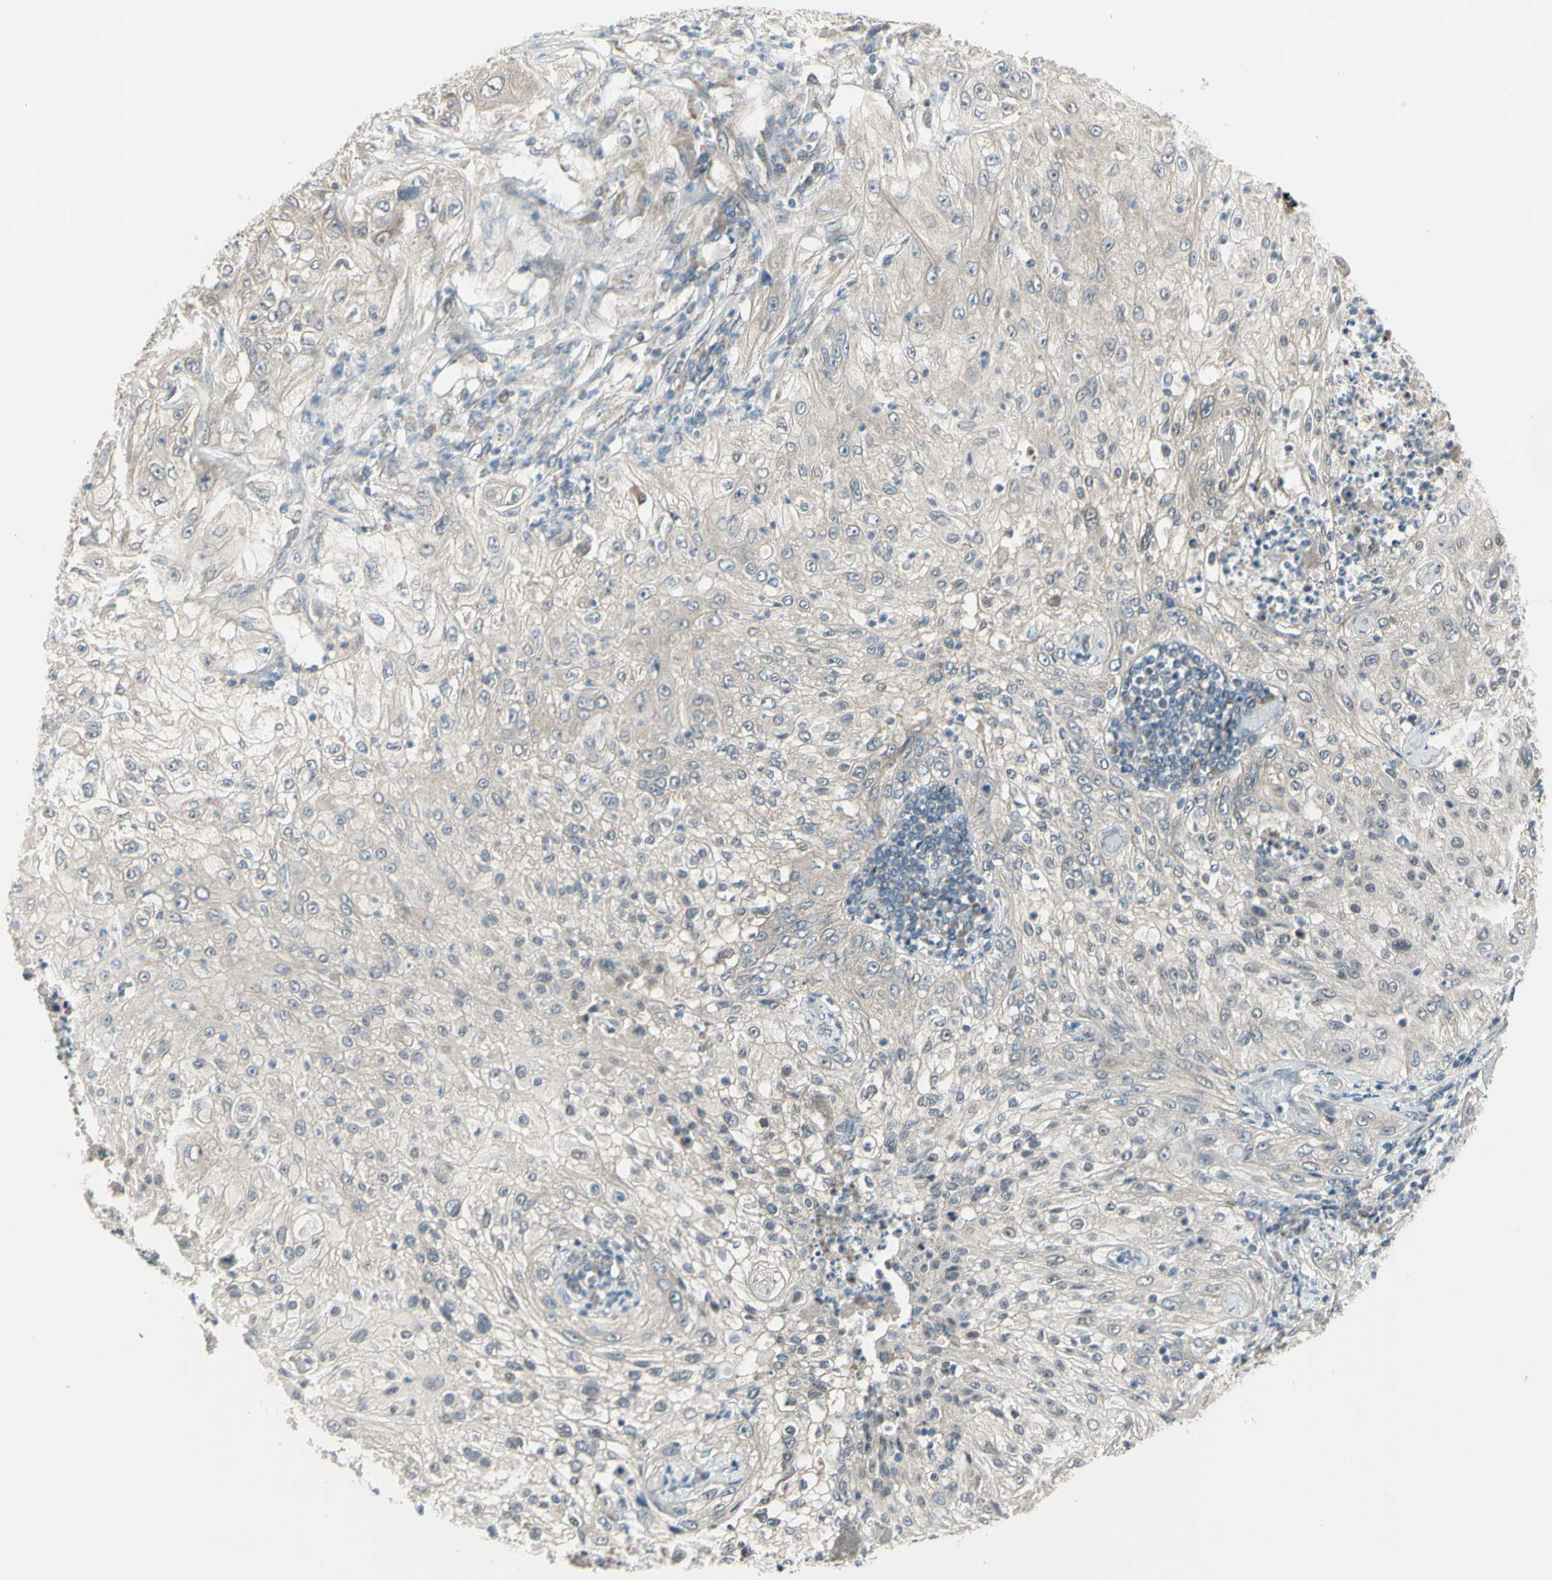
{"staining": {"intensity": "negative", "quantity": "none", "location": "none"}, "tissue": "lung cancer", "cell_type": "Tumor cells", "image_type": "cancer", "snomed": [{"axis": "morphology", "description": "Inflammation, NOS"}, {"axis": "morphology", "description": "Squamous cell carcinoma, NOS"}, {"axis": "topography", "description": "Lymph node"}, {"axis": "topography", "description": "Soft tissue"}, {"axis": "topography", "description": "Lung"}], "caption": "This is an immunohistochemistry image of lung cancer (squamous cell carcinoma). There is no expression in tumor cells.", "gene": "NAXD", "patient": {"sex": "male", "age": 66}}